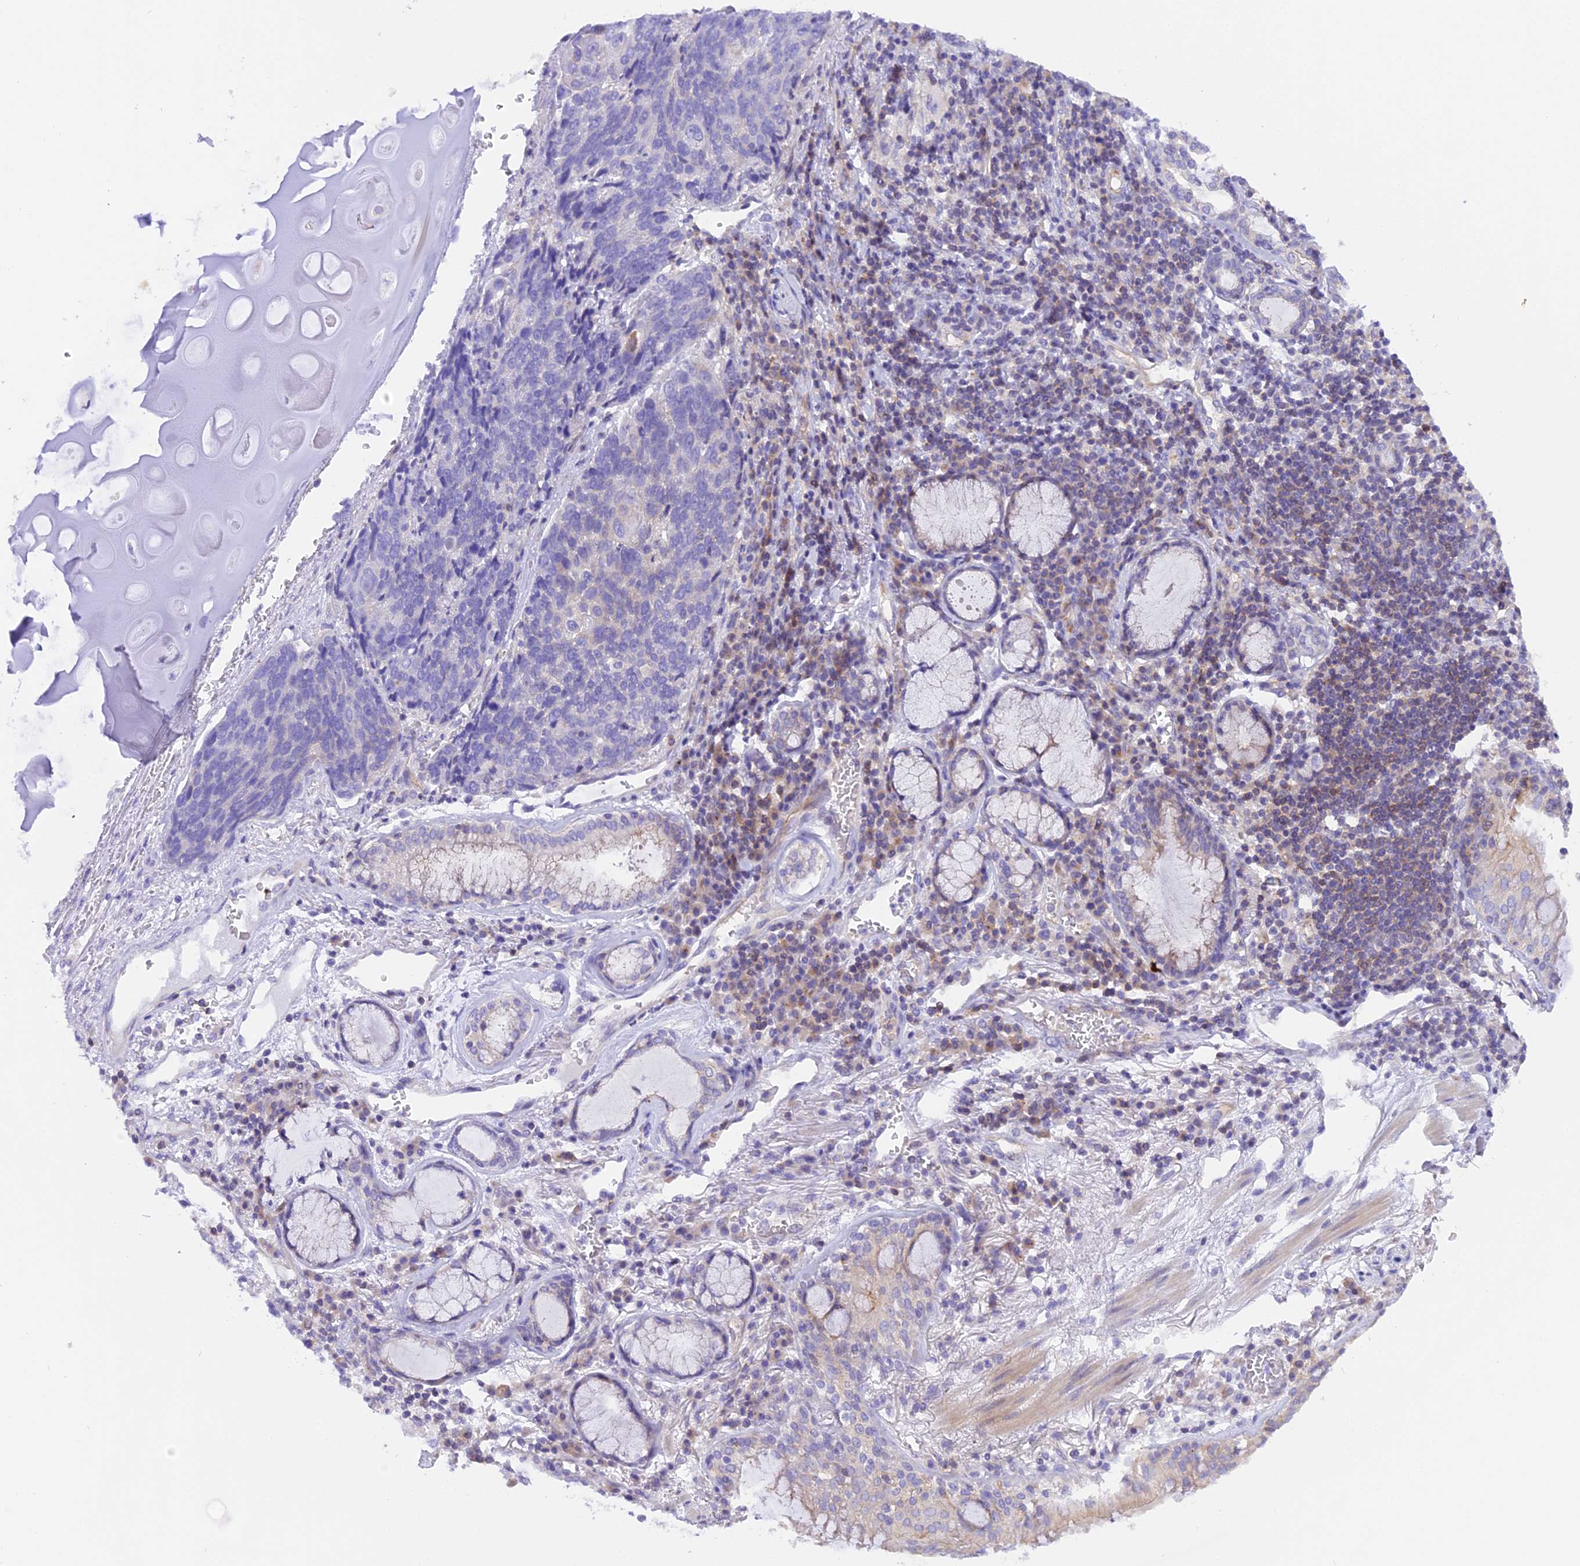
{"staining": {"intensity": "negative", "quantity": "none", "location": "none"}, "tissue": "lung cancer", "cell_type": "Tumor cells", "image_type": "cancer", "snomed": [{"axis": "morphology", "description": "Squamous cell carcinoma, NOS"}, {"axis": "topography", "description": "Lung"}], "caption": "Lung cancer (squamous cell carcinoma) was stained to show a protein in brown. There is no significant expression in tumor cells. (DAB immunohistochemistry with hematoxylin counter stain).", "gene": "FAM193A", "patient": {"sex": "male", "age": 66}}